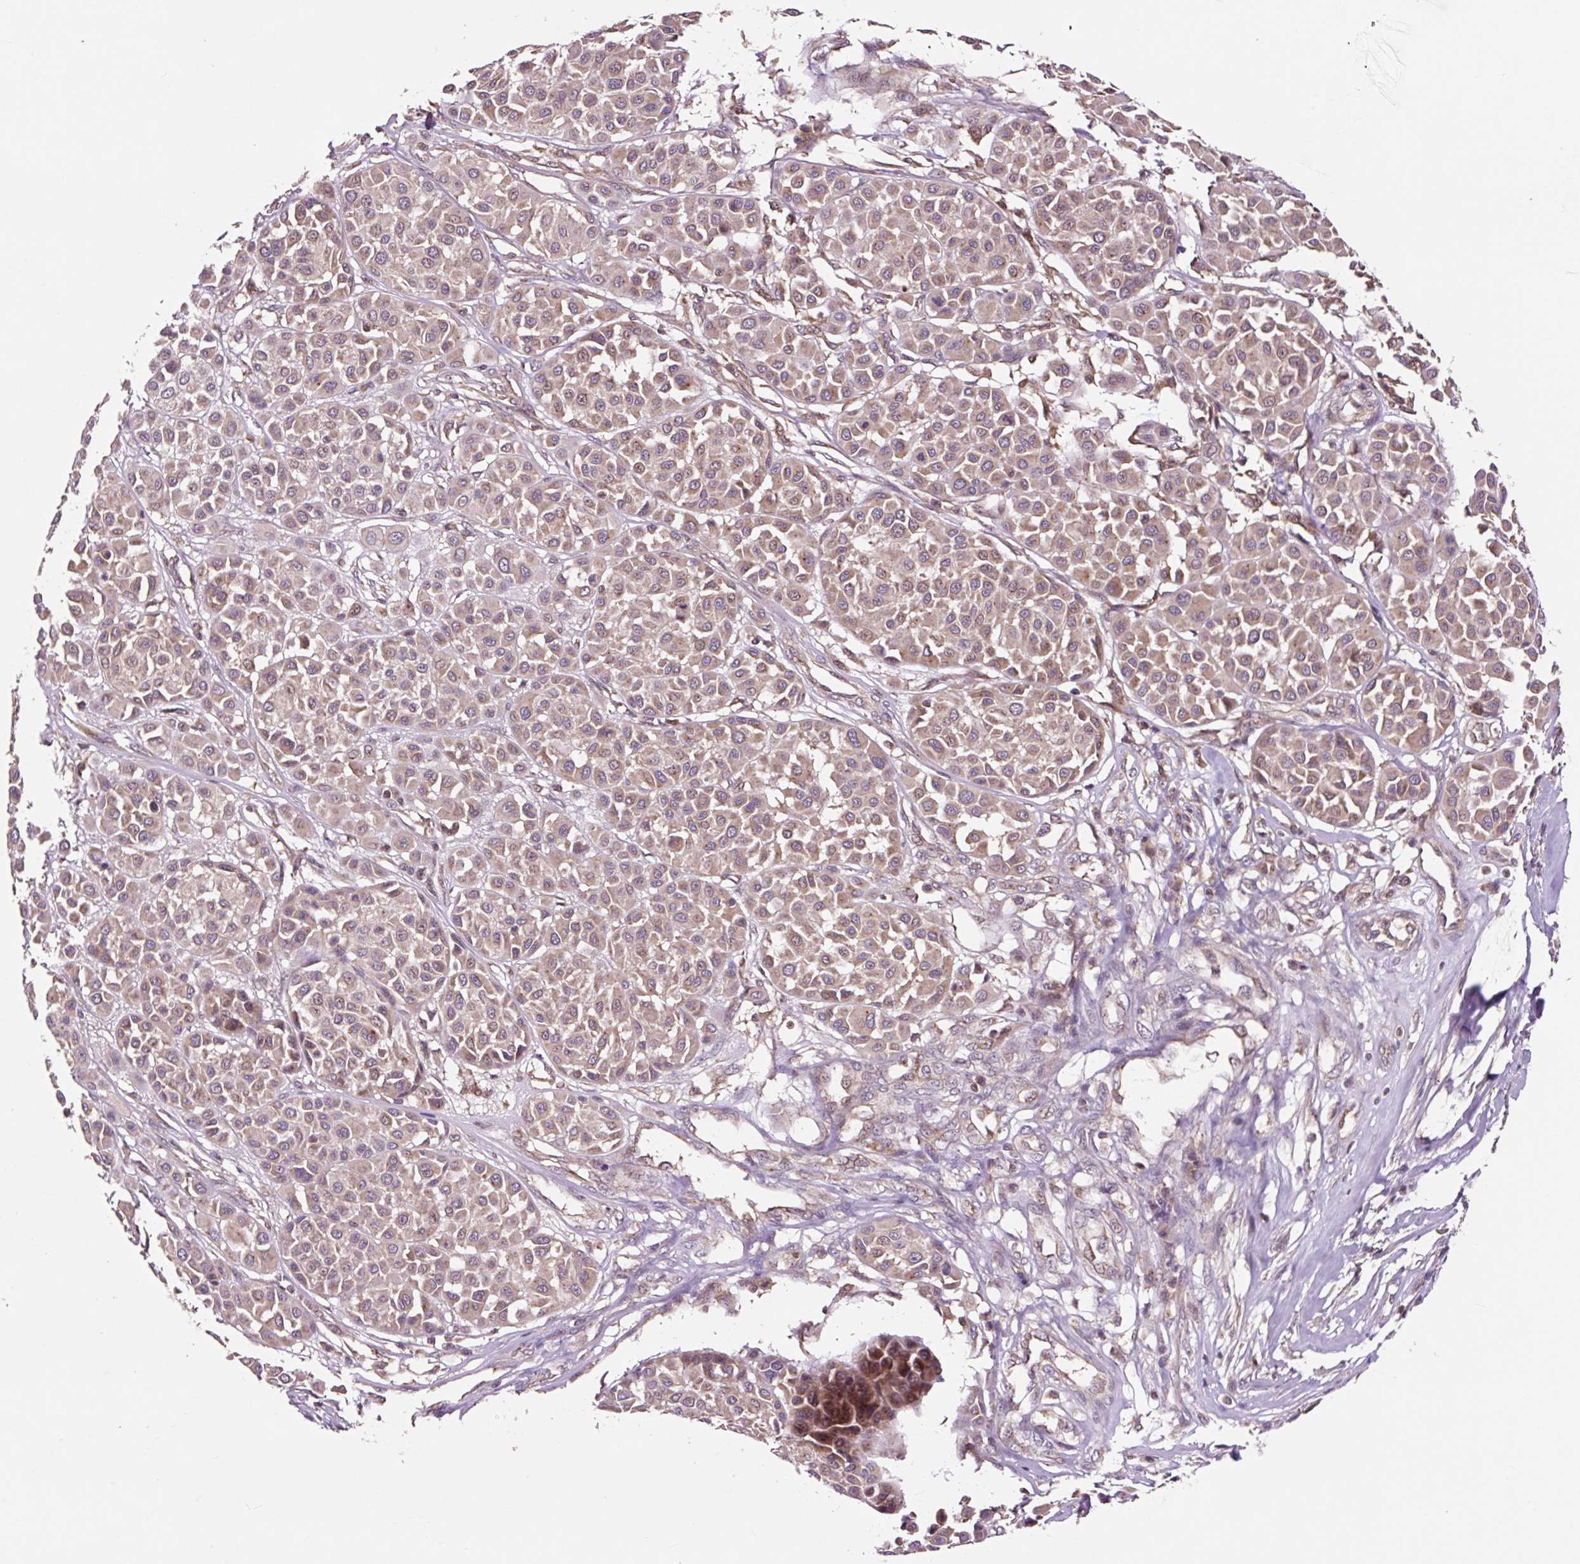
{"staining": {"intensity": "weak", "quantity": ">75%", "location": "cytoplasmic/membranous"}, "tissue": "melanoma", "cell_type": "Tumor cells", "image_type": "cancer", "snomed": [{"axis": "morphology", "description": "Malignant melanoma, Metastatic site"}, {"axis": "topography", "description": "Soft tissue"}], "caption": "Protein expression analysis of human melanoma reveals weak cytoplasmic/membranous positivity in about >75% of tumor cells. Using DAB (brown) and hematoxylin (blue) stains, captured at high magnification using brightfield microscopy.", "gene": "MMS19", "patient": {"sex": "male", "age": 41}}